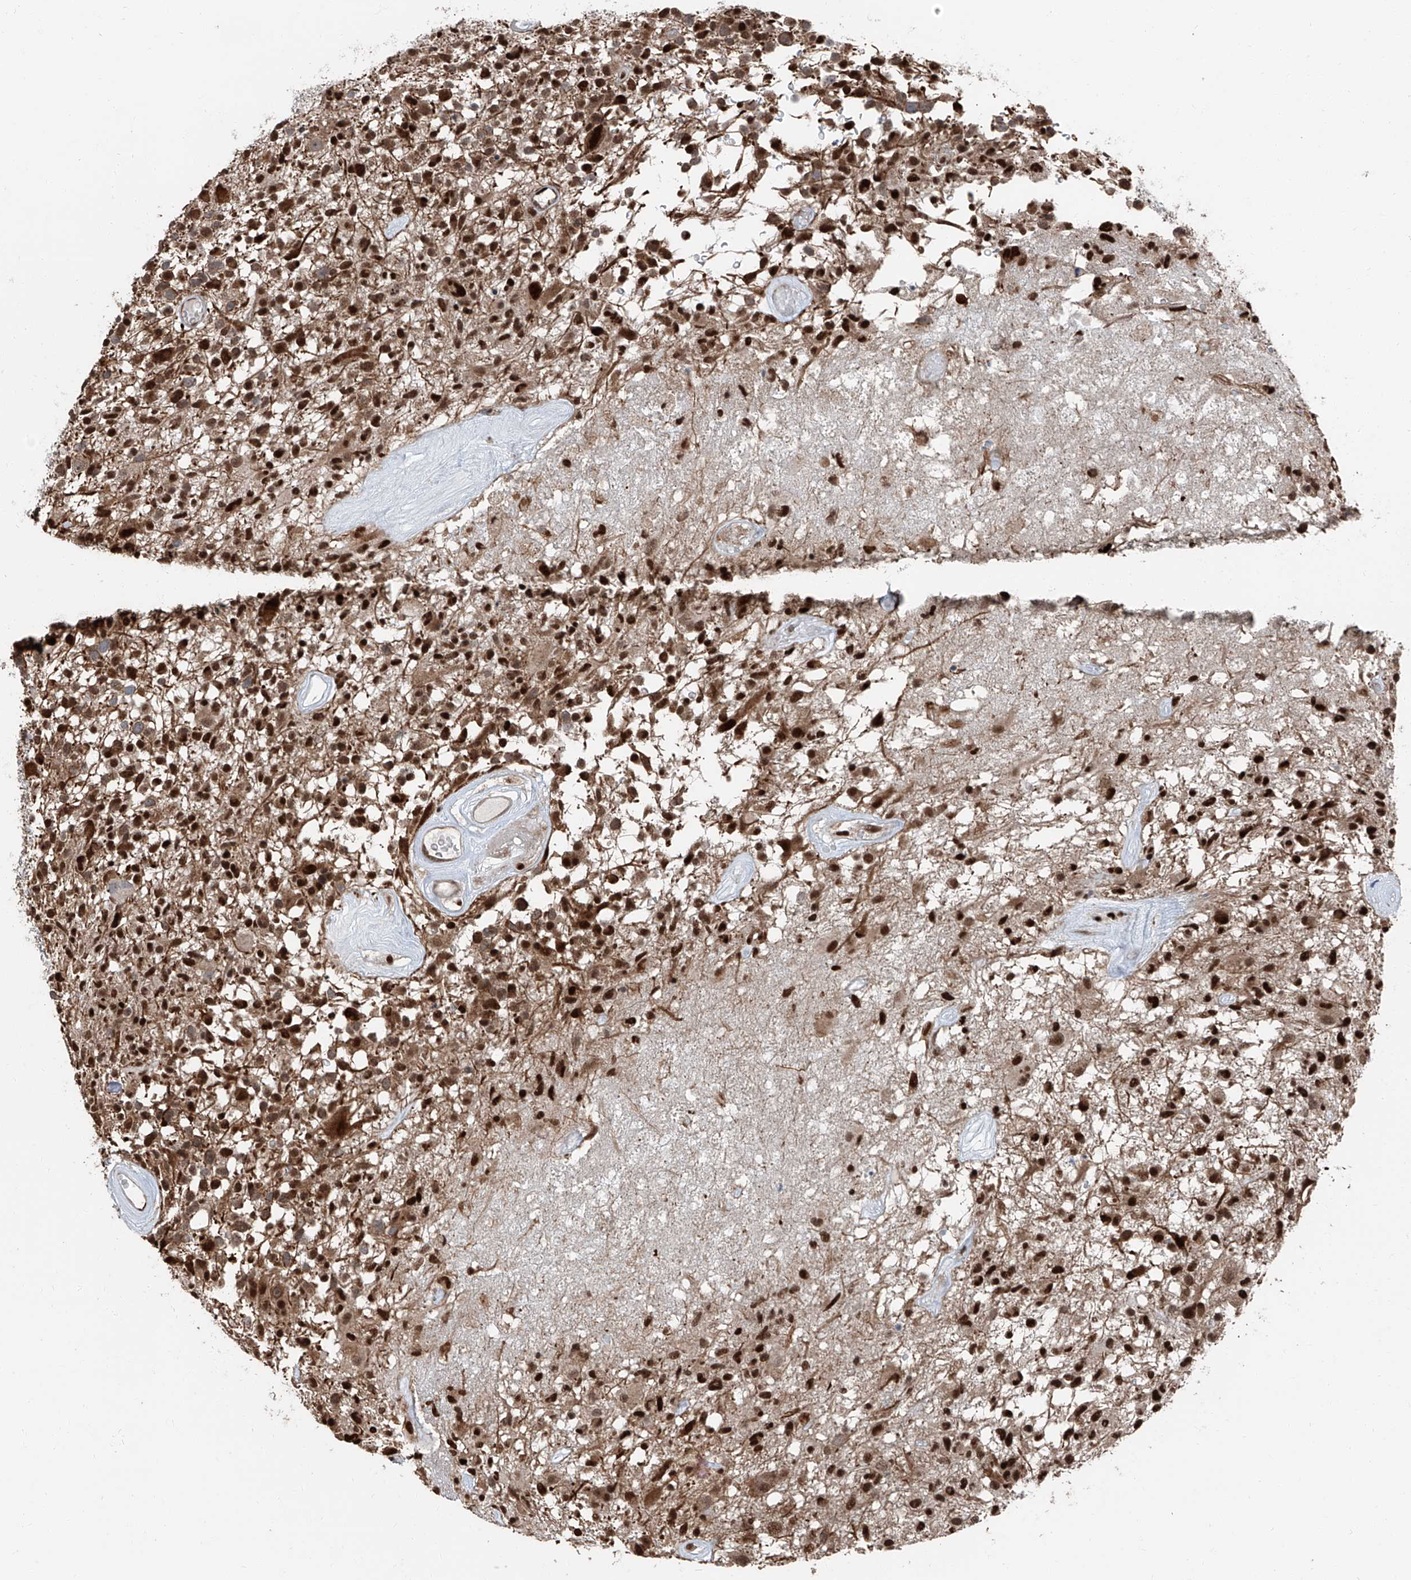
{"staining": {"intensity": "strong", "quantity": ">75%", "location": "nuclear"}, "tissue": "glioma", "cell_type": "Tumor cells", "image_type": "cancer", "snomed": [{"axis": "morphology", "description": "Glioma, malignant, High grade"}, {"axis": "morphology", "description": "Glioblastoma, NOS"}, {"axis": "topography", "description": "Brain"}], "caption": "IHC photomicrograph of neoplastic tissue: malignant glioma (high-grade) stained using immunohistochemistry displays high levels of strong protein expression localized specifically in the nuclear of tumor cells, appearing as a nuclear brown color.", "gene": "FKBP5", "patient": {"sex": "male", "age": 60}}